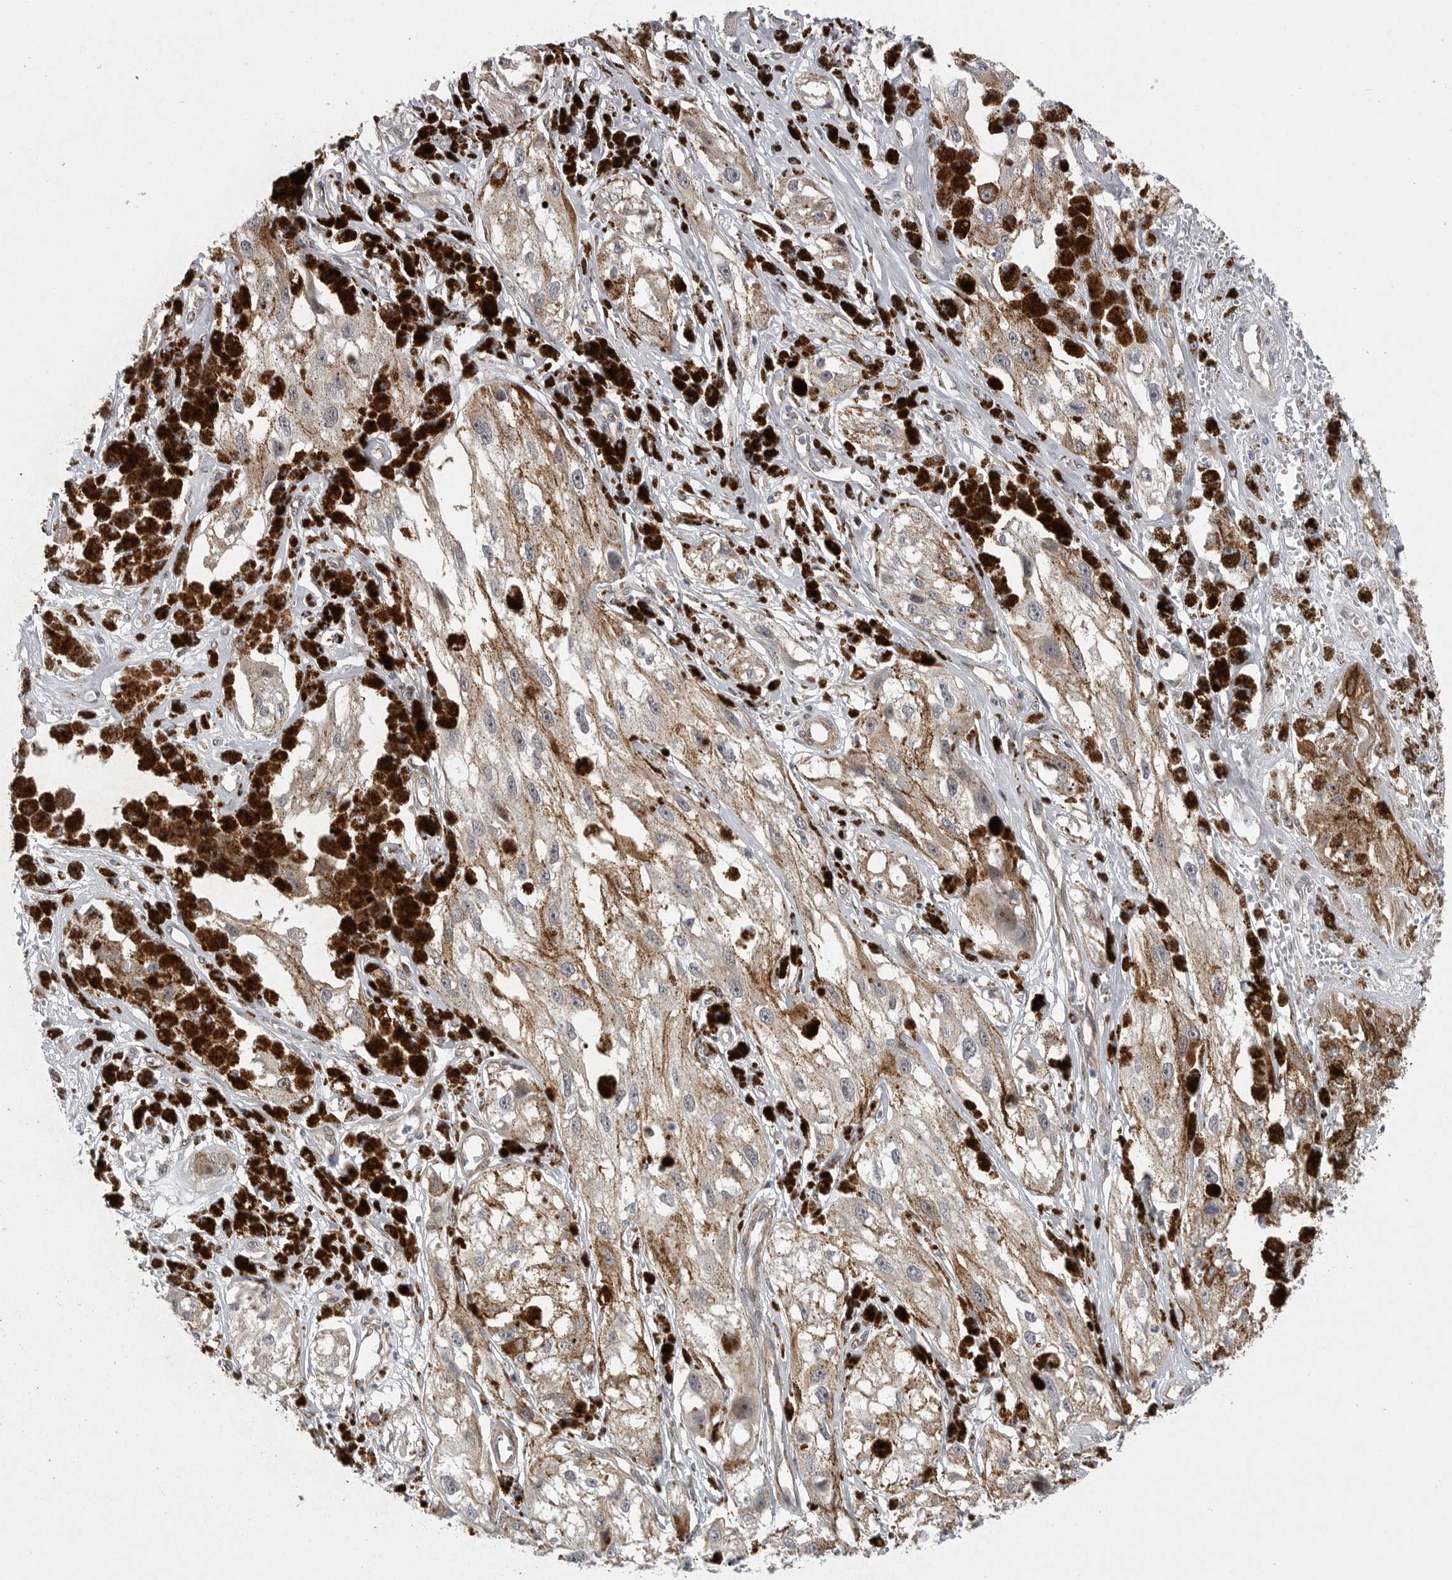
{"staining": {"intensity": "moderate", "quantity": ">75%", "location": "cytoplasmic/membranous"}, "tissue": "melanoma", "cell_type": "Tumor cells", "image_type": "cancer", "snomed": [{"axis": "morphology", "description": "Malignant melanoma, NOS"}, {"axis": "topography", "description": "Skin"}], "caption": "Malignant melanoma stained with a protein marker reveals moderate staining in tumor cells.", "gene": "TMPRSS11F", "patient": {"sex": "male", "age": 88}}